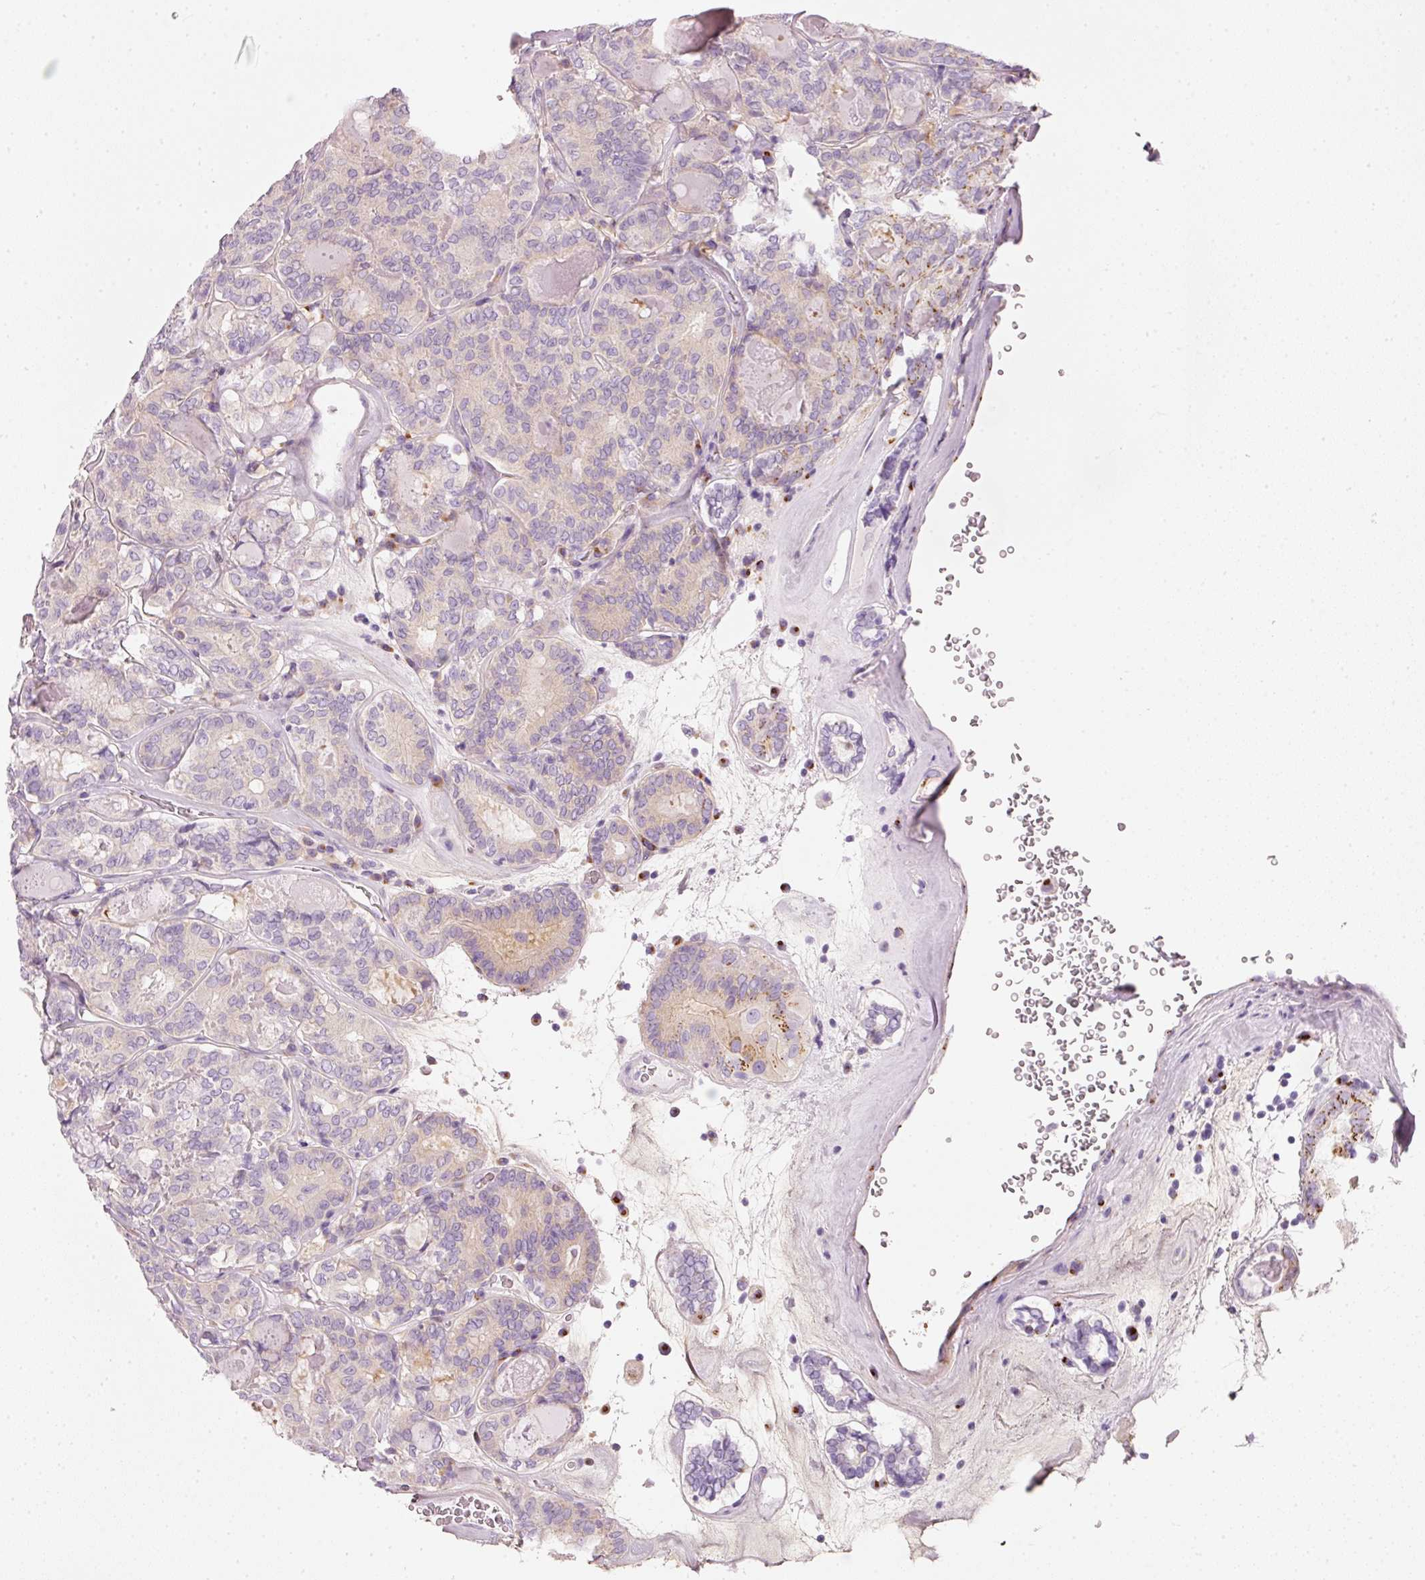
{"staining": {"intensity": "negative", "quantity": "none", "location": "none"}, "tissue": "thyroid cancer", "cell_type": "Tumor cells", "image_type": "cancer", "snomed": [{"axis": "morphology", "description": "Papillary adenocarcinoma, NOS"}, {"axis": "topography", "description": "Thyroid gland"}], "caption": "Immunohistochemistry of human thyroid papillary adenocarcinoma reveals no staining in tumor cells.", "gene": "PDXDC1", "patient": {"sex": "female", "age": 72}}